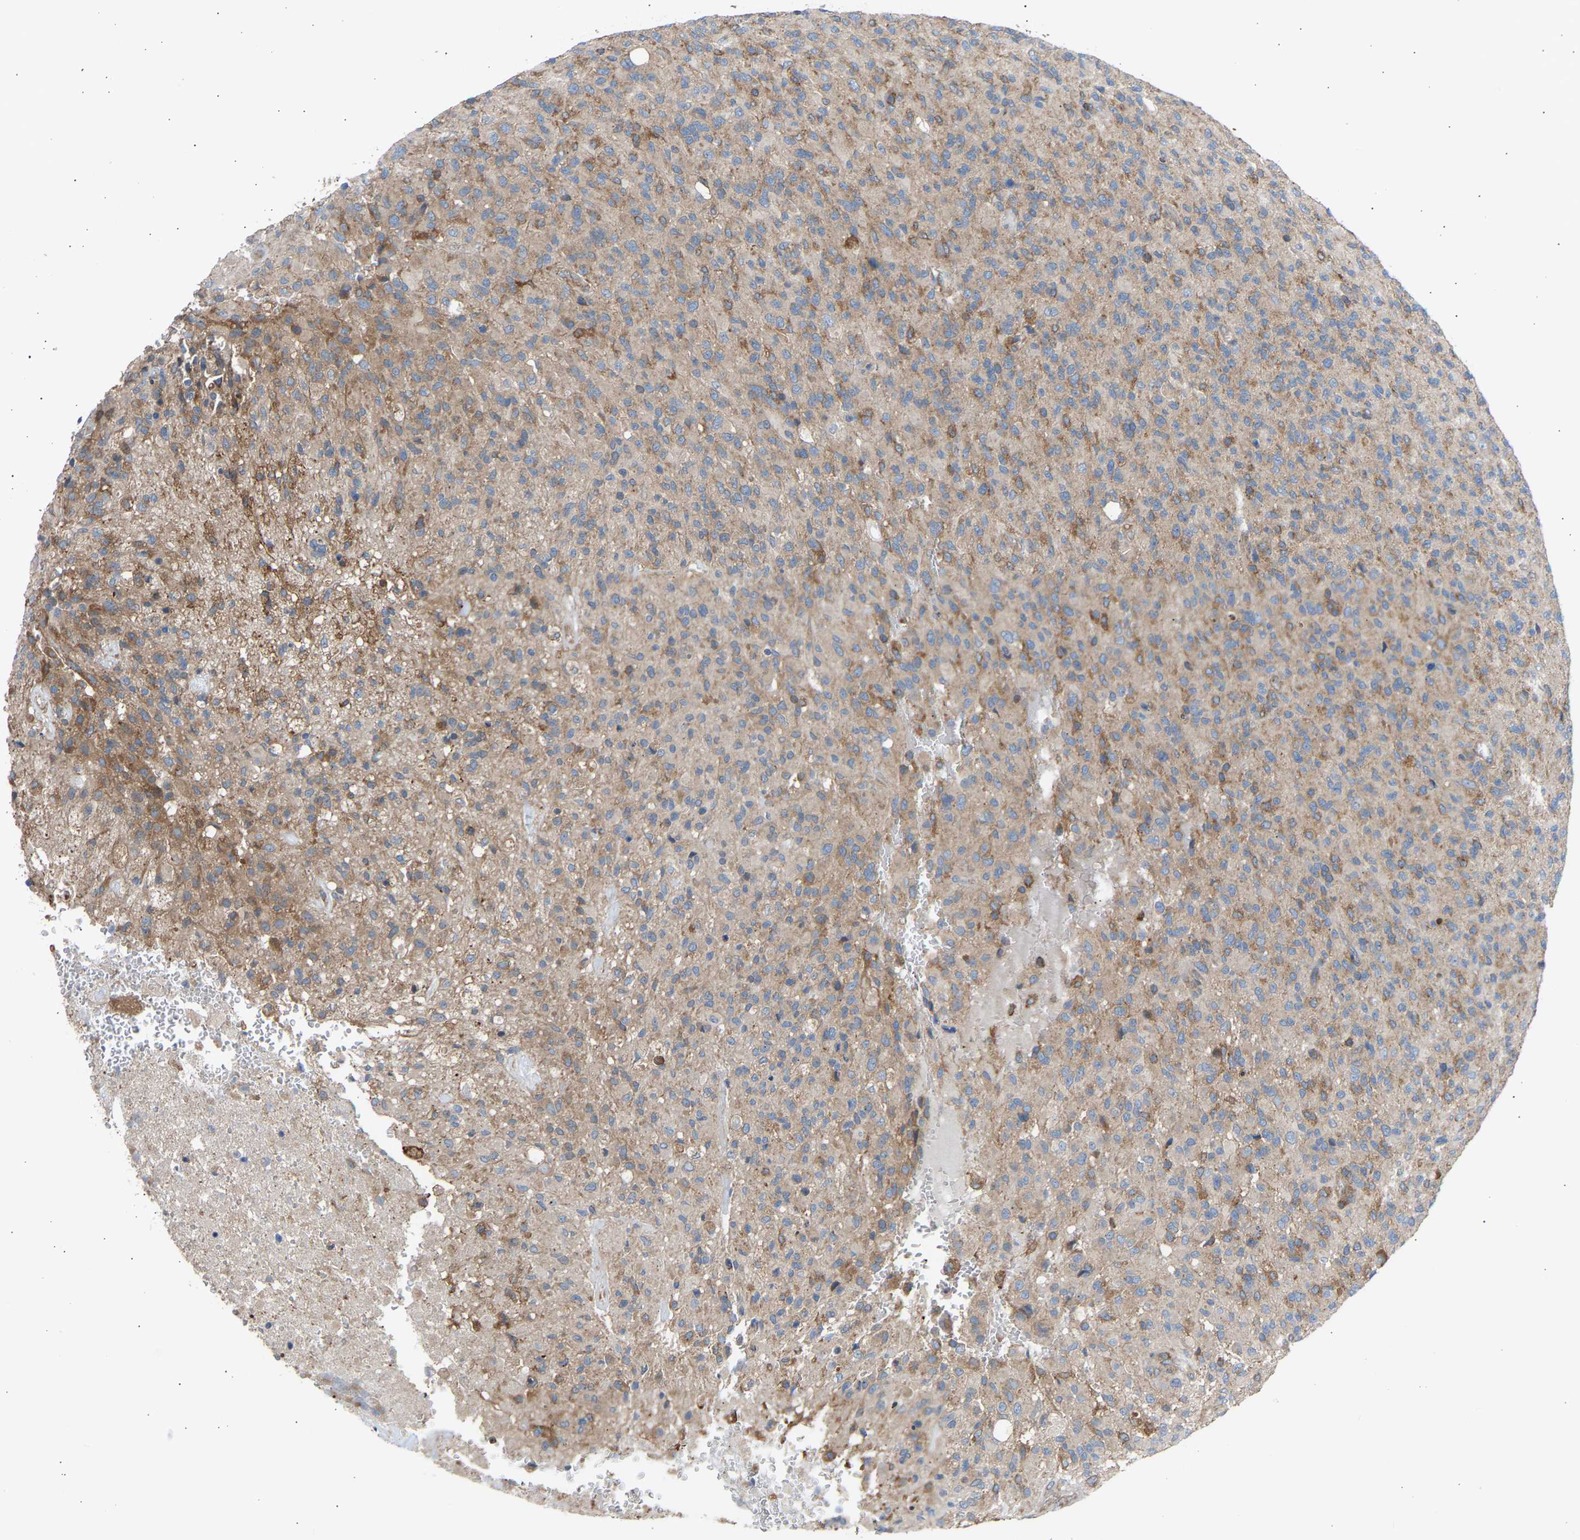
{"staining": {"intensity": "weak", "quantity": ">75%", "location": "cytoplasmic/membranous"}, "tissue": "glioma", "cell_type": "Tumor cells", "image_type": "cancer", "snomed": [{"axis": "morphology", "description": "Glioma, malignant, High grade"}, {"axis": "topography", "description": "Brain"}], "caption": "Weak cytoplasmic/membranous positivity for a protein is identified in approximately >75% of tumor cells of glioma using IHC.", "gene": "GCN1", "patient": {"sex": "male", "age": 71}}